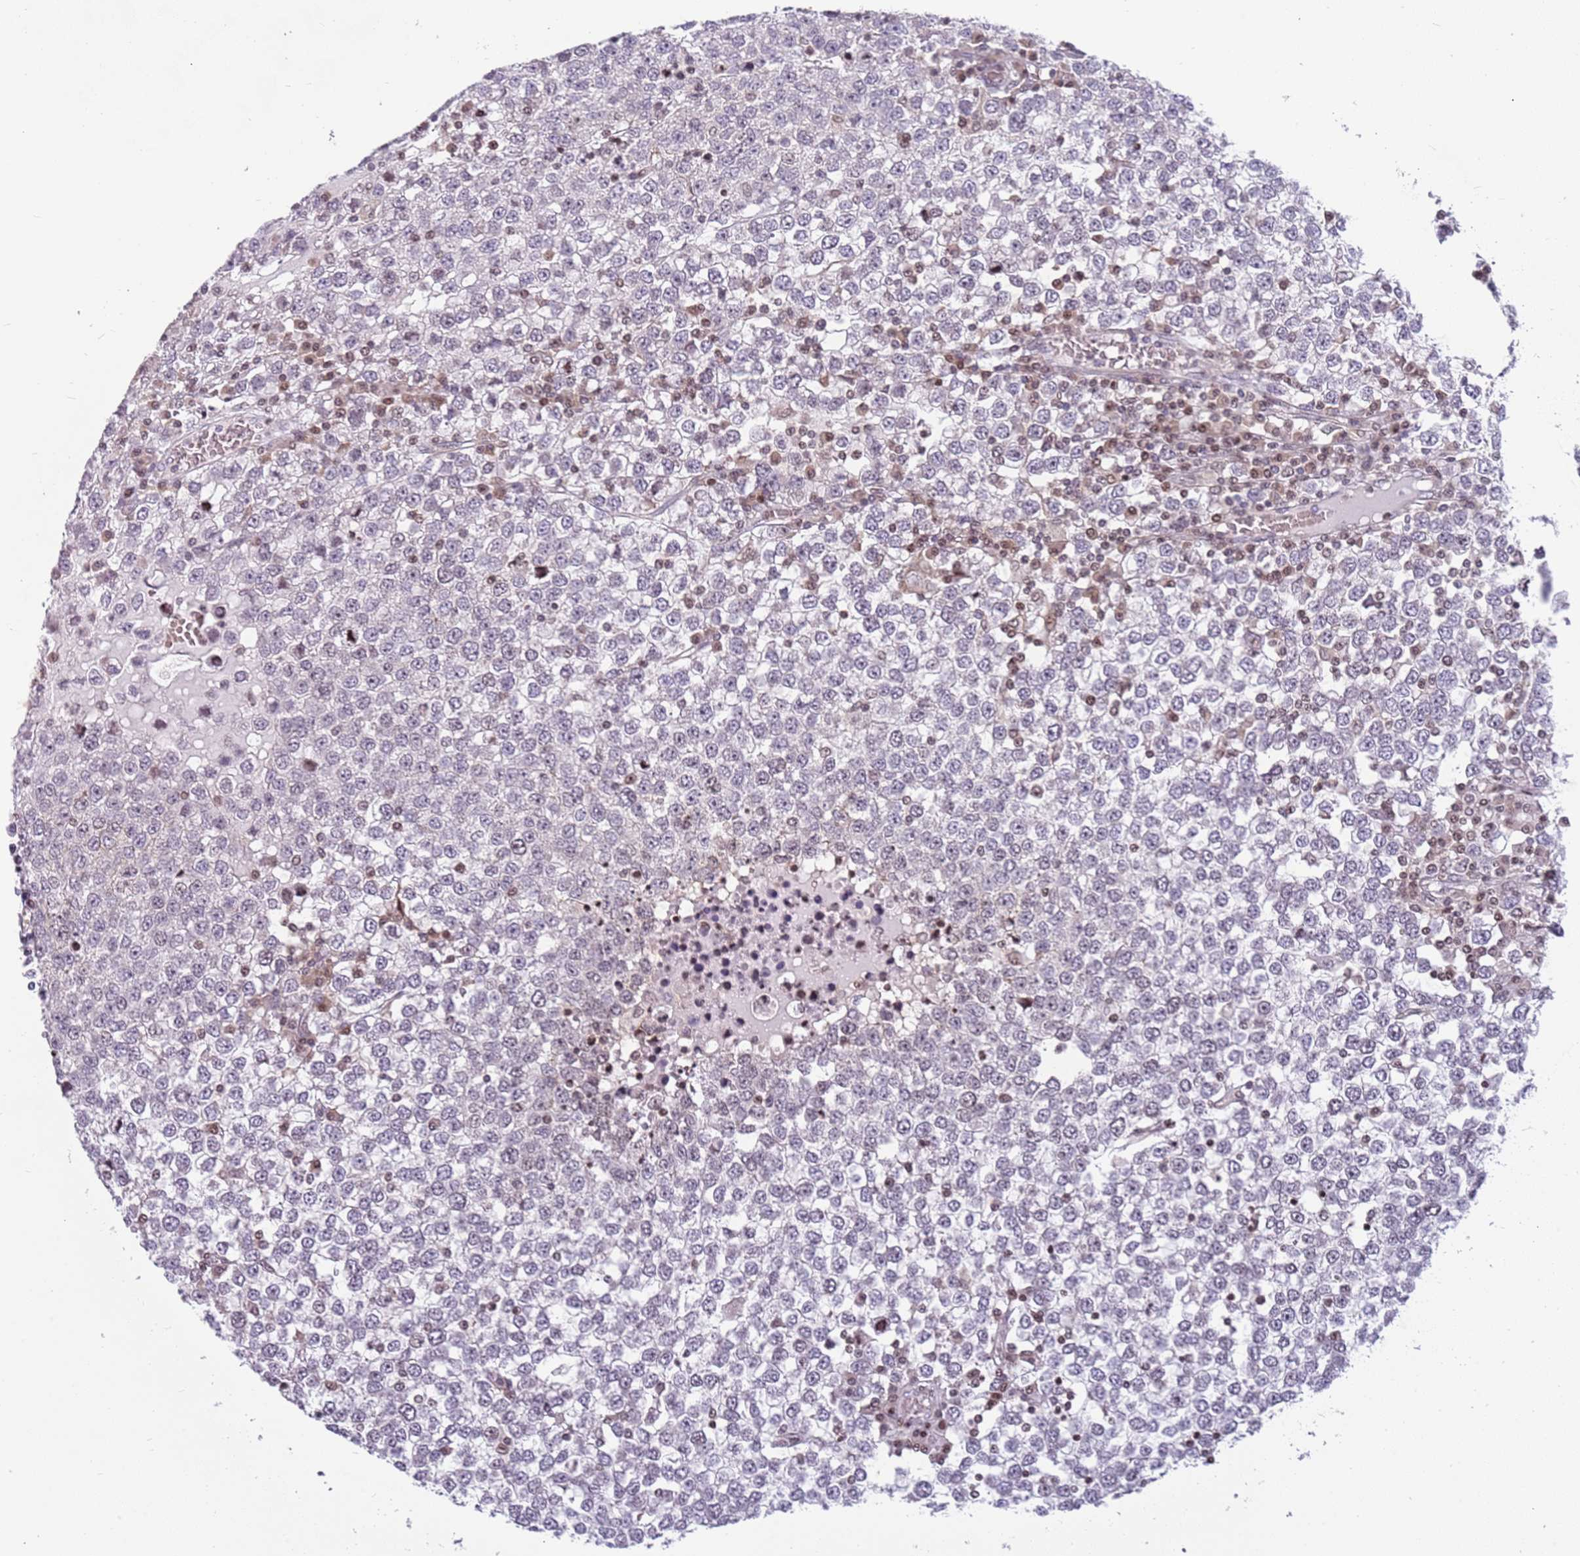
{"staining": {"intensity": "negative", "quantity": "none", "location": "none"}, "tissue": "testis cancer", "cell_type": "Tumor cells", "image_type": "cancer", "snomed": [{"axis": "morphology", "description": "Seminoma, NOS"}, {"axis": "topography", "description": "Testis"}], "caption": "Tumor cells show no significant protein positivity in testis seminoma.", "gene": "ARHGEF5", "patient": {"sex": "male", "age": 65}}